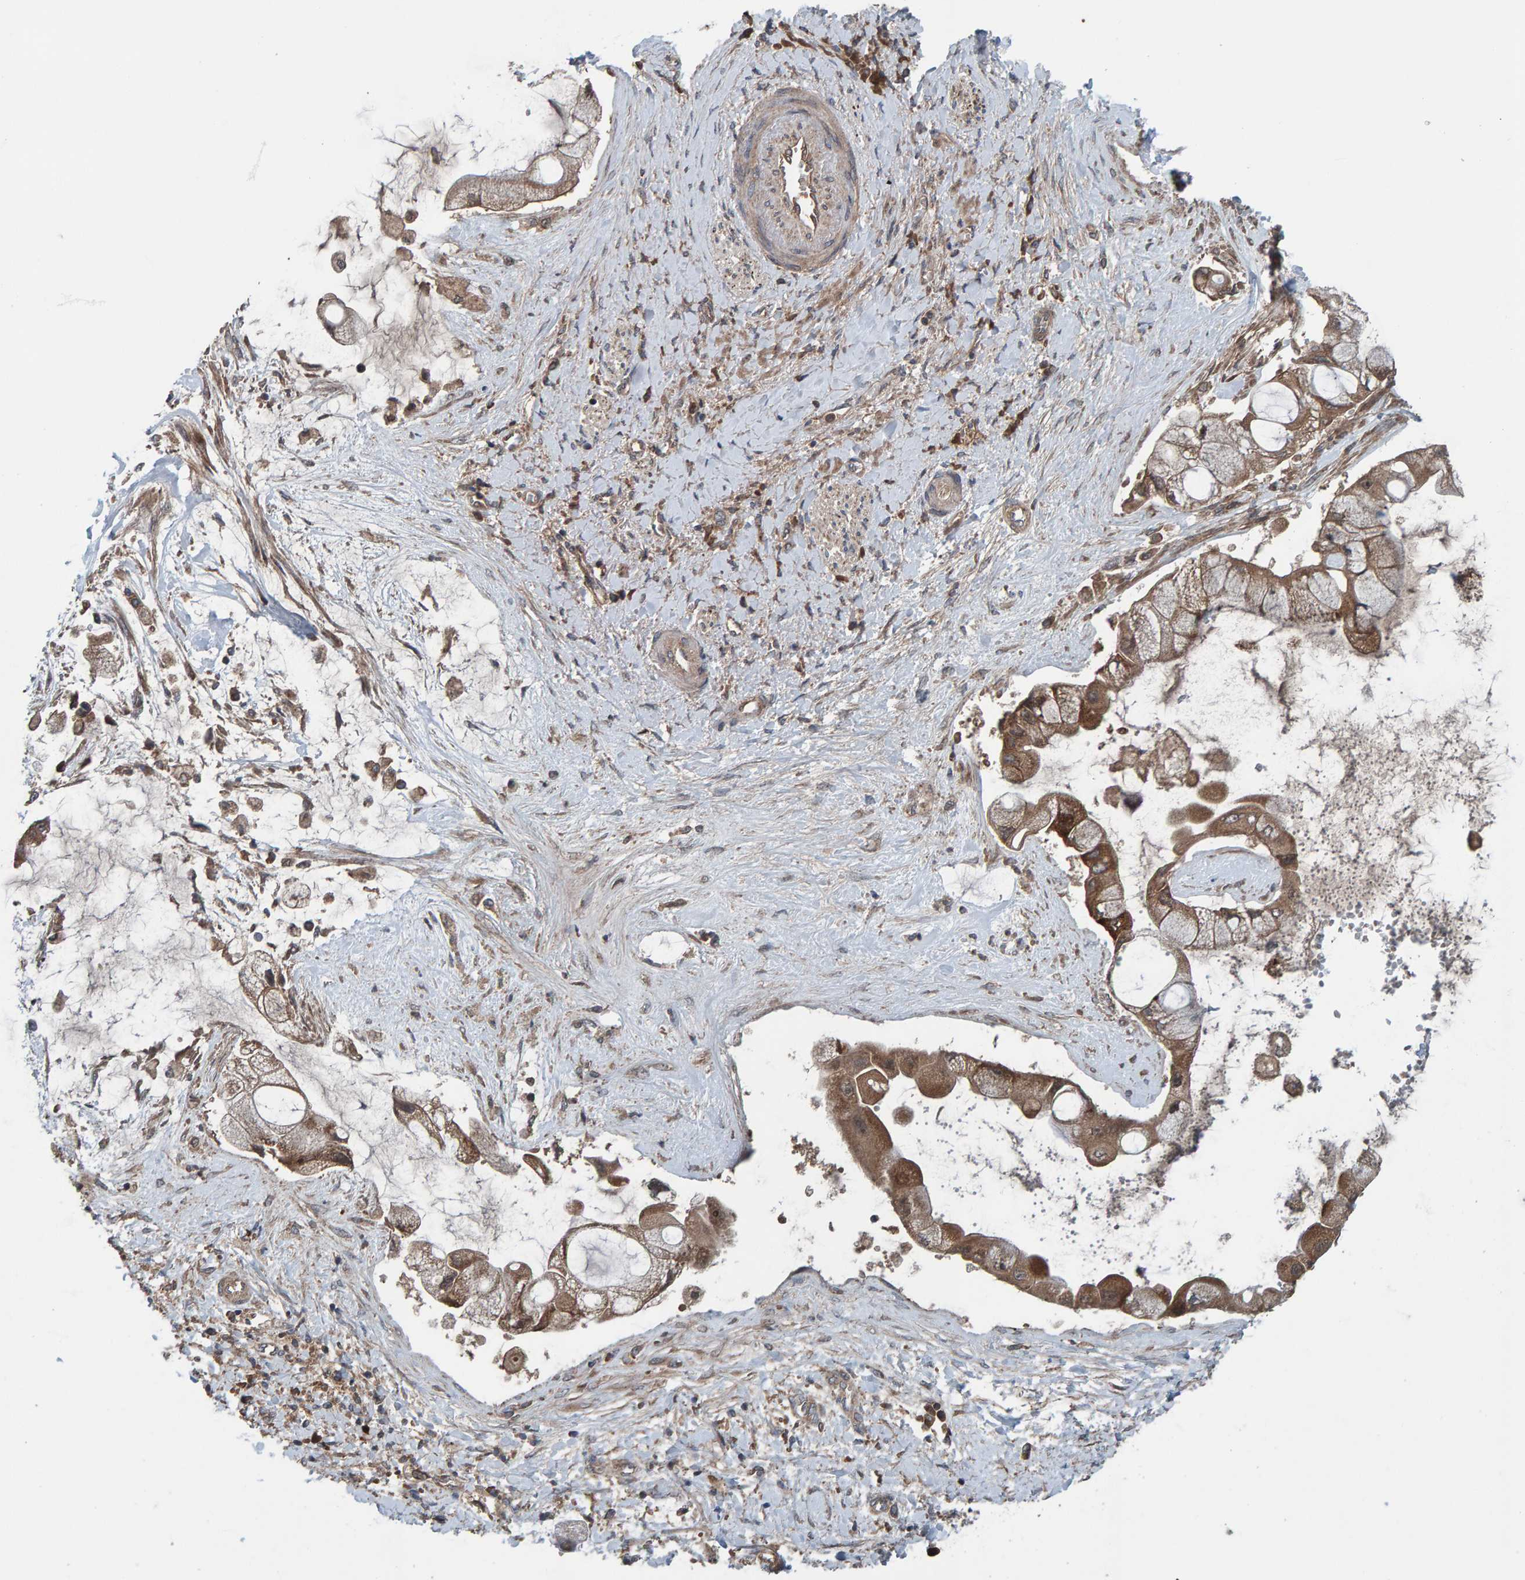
{"staining": {"intensity": "moderate", "quantity": ">75%", "location": "cytoplasmic/membranous"}, "tissue": "liver cancer", "cell_type": "Tumor cells", "image_type": "cancer", "snomed": [{"axis": "morphology", "description": "Cholangiocarcinoma"}, {"axis": "topography", "description": "Liver"}], "caption": "Moderate cytoplasmic/membranous staining is appreciated in approximately >75% of tumor cells in liver cholangiocarcinoma.", "gene": "CUEDC1", "patient": {"sex": "male", "age": 50}}